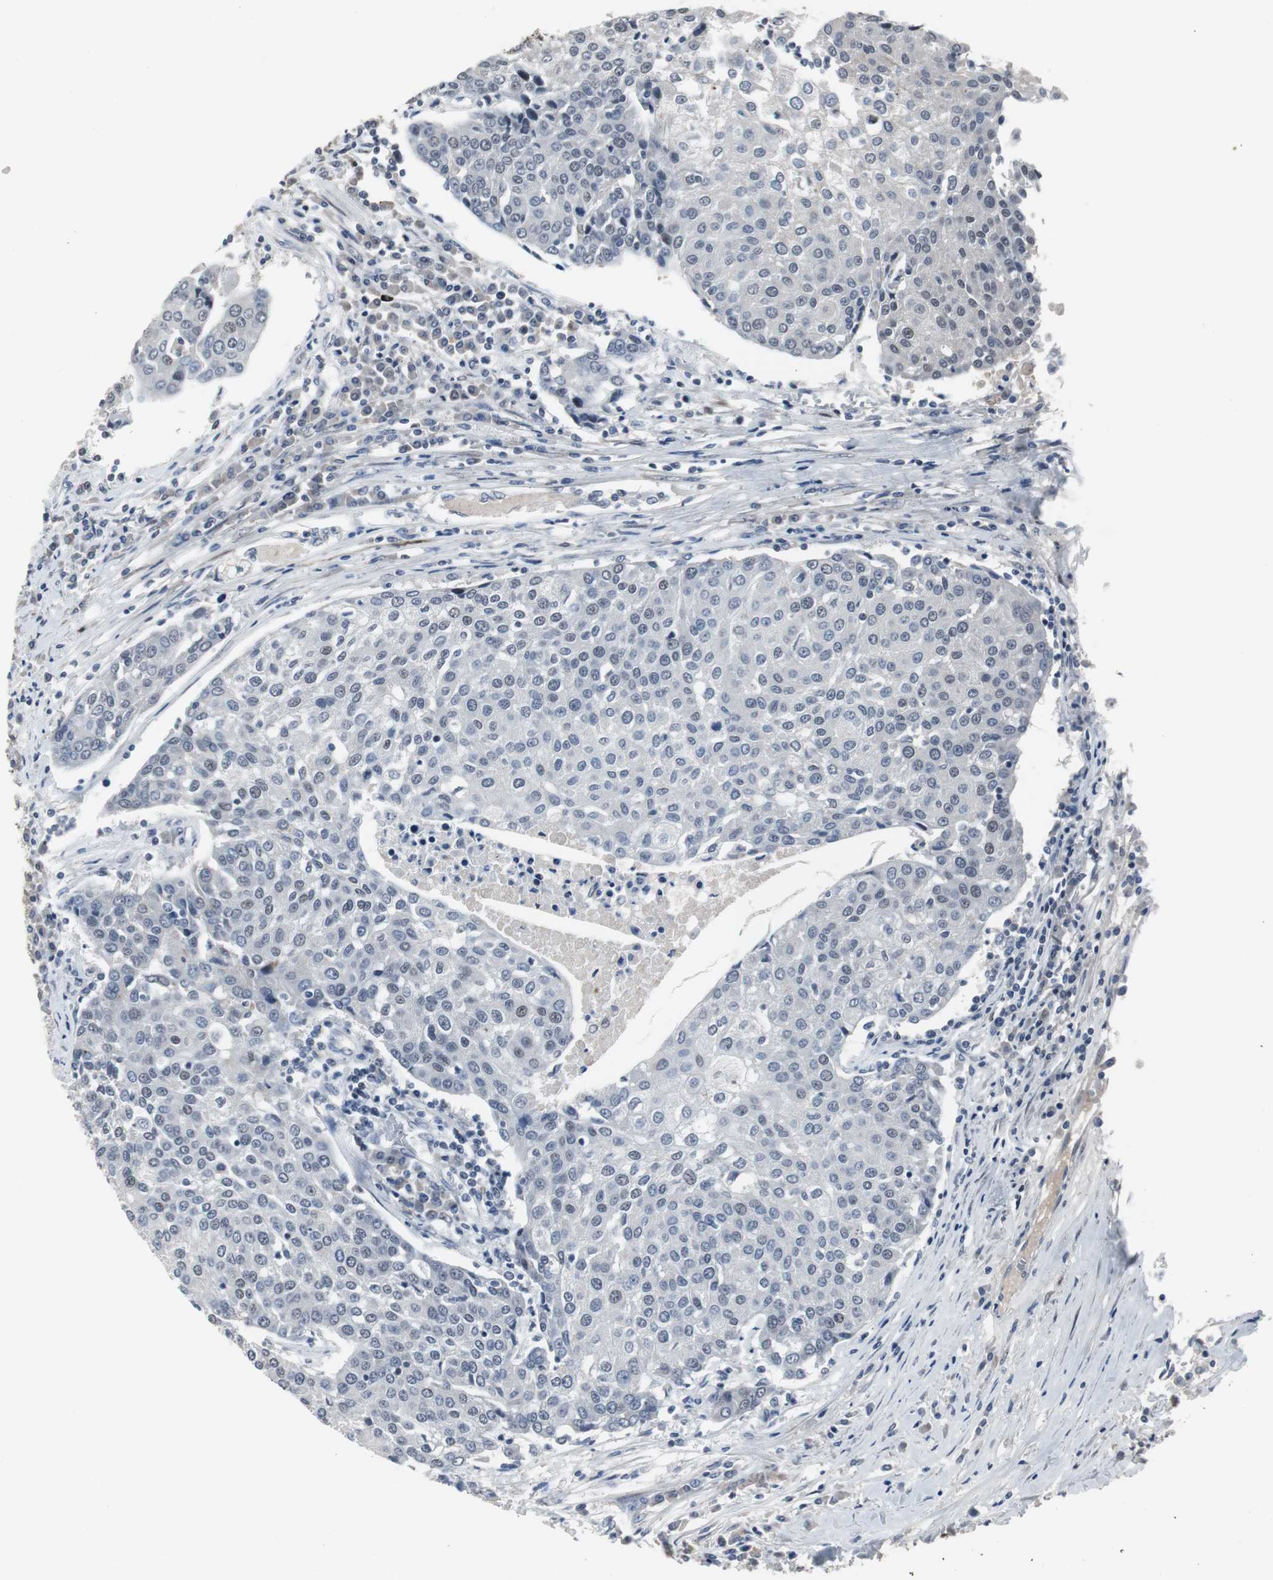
{"staining": {"intensity": "weak", "quantity": "<25%", "location": "nuclear"}, "tissue": "urothelial cancer", "cell_type": "Tumor cells", "image_type": "cancer", "snomed": [{"axis": "morphology", "description": "Urothelial carcinoma, High grade"}, {"axis": "topography", "description": "Urinary bladder"}], "caption": "Protein analysis of urothelial carcinoma (high-grade) demonstrates no significant staining in tumor cells. (DAB (3,3'-diaminobenzidine) IHC visualized using brightfield microscopy, high magnification).", "gene": "FOXP4", "patient": {"sex": "female", "age": 85}}